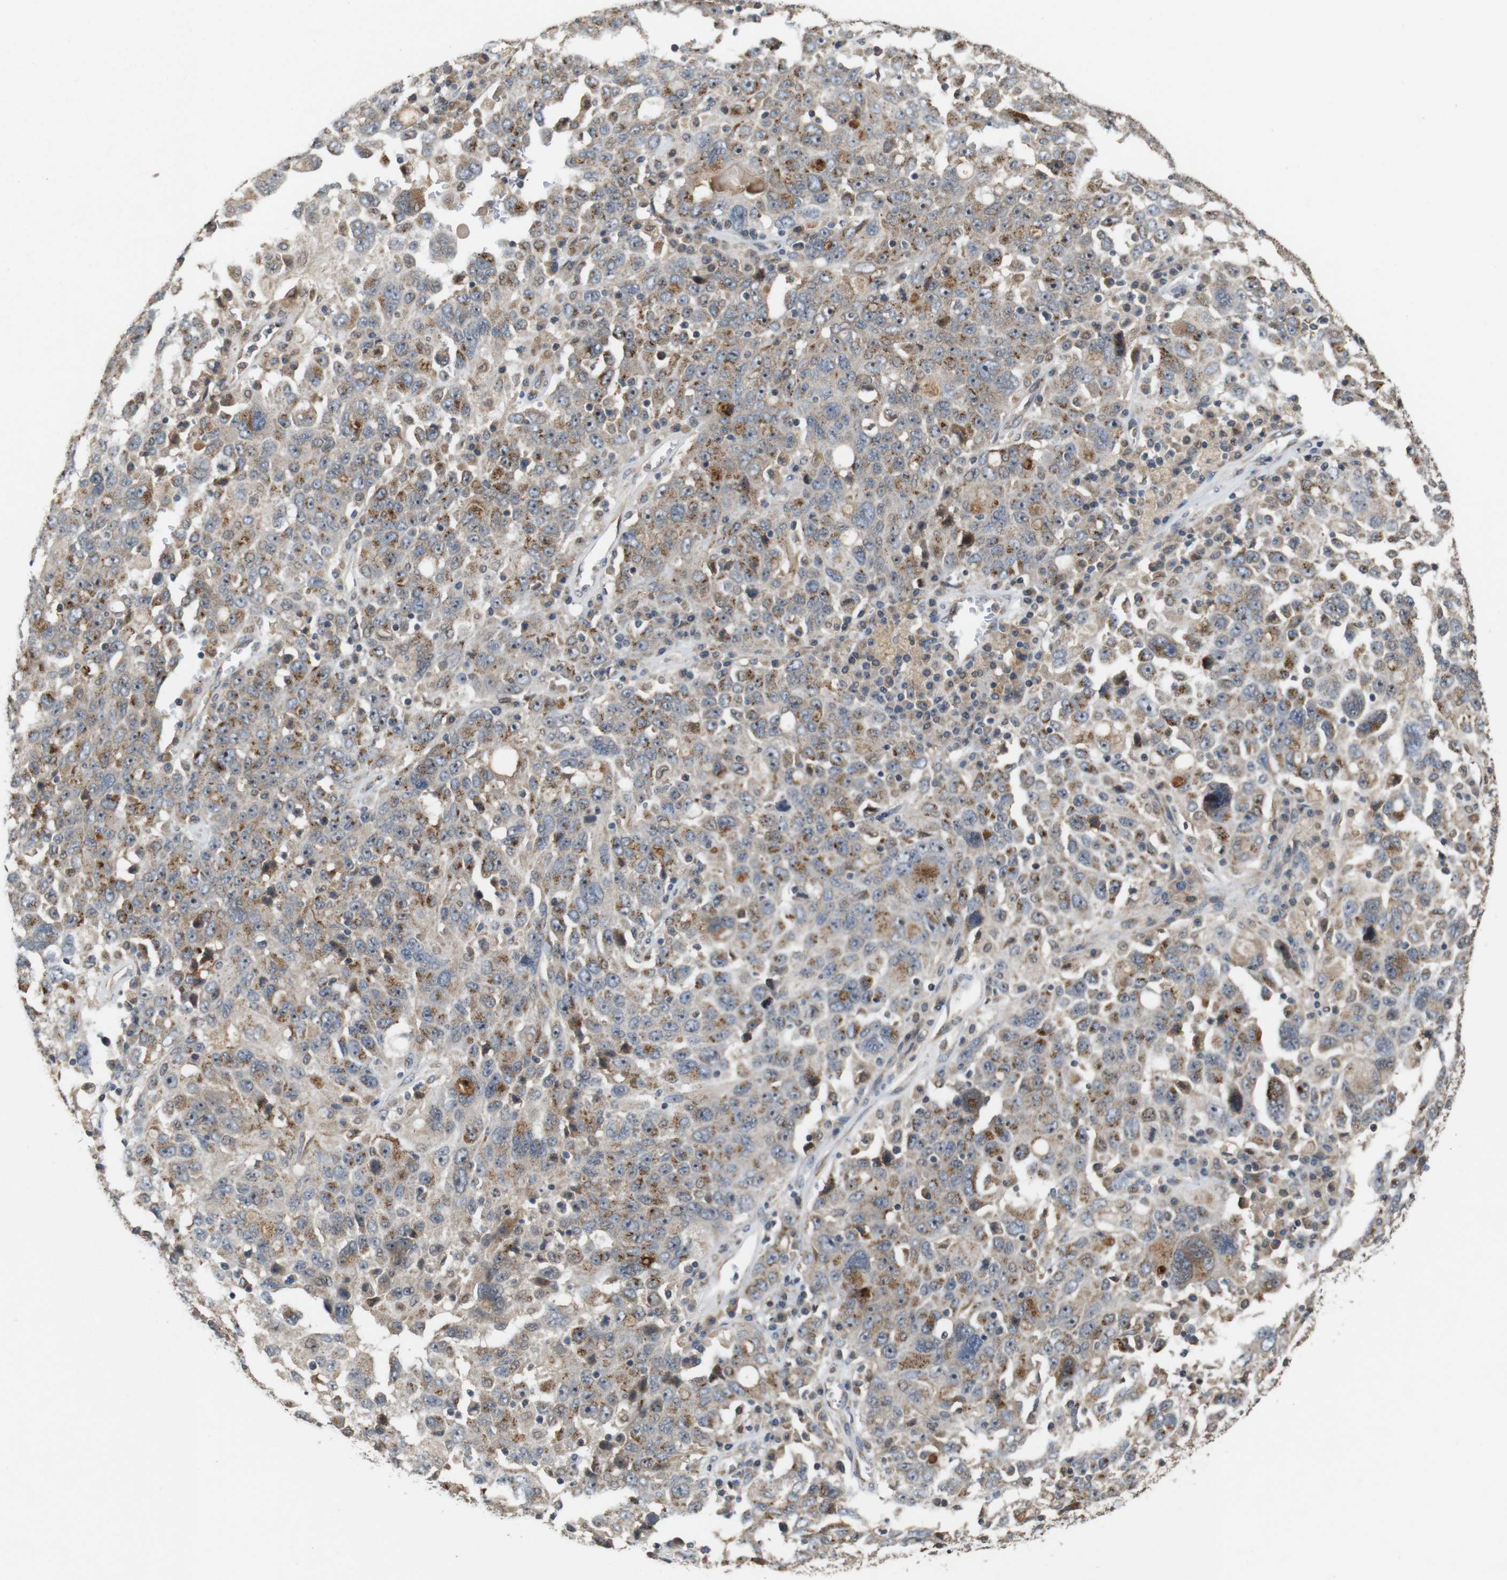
{"staining": {"intensity": "weak", "quantity": "<25%", "location": "cytoplasmic/membranous"}, "tissue": "ovarian cancer", "cell_type": "Tumor cells", "image_type": "cancer", "snomed": [{"axis": "morphology", "description": "Carcinoma, endometroid"}, {"axis": "topography", "description": "Ovary"}], "caption": "Histopathology image shows no protein positivity in tumor cells of ovarian cancer tissue.", "gene": "EFCAB14", "patient": {"sex": "female", "age": 62}}